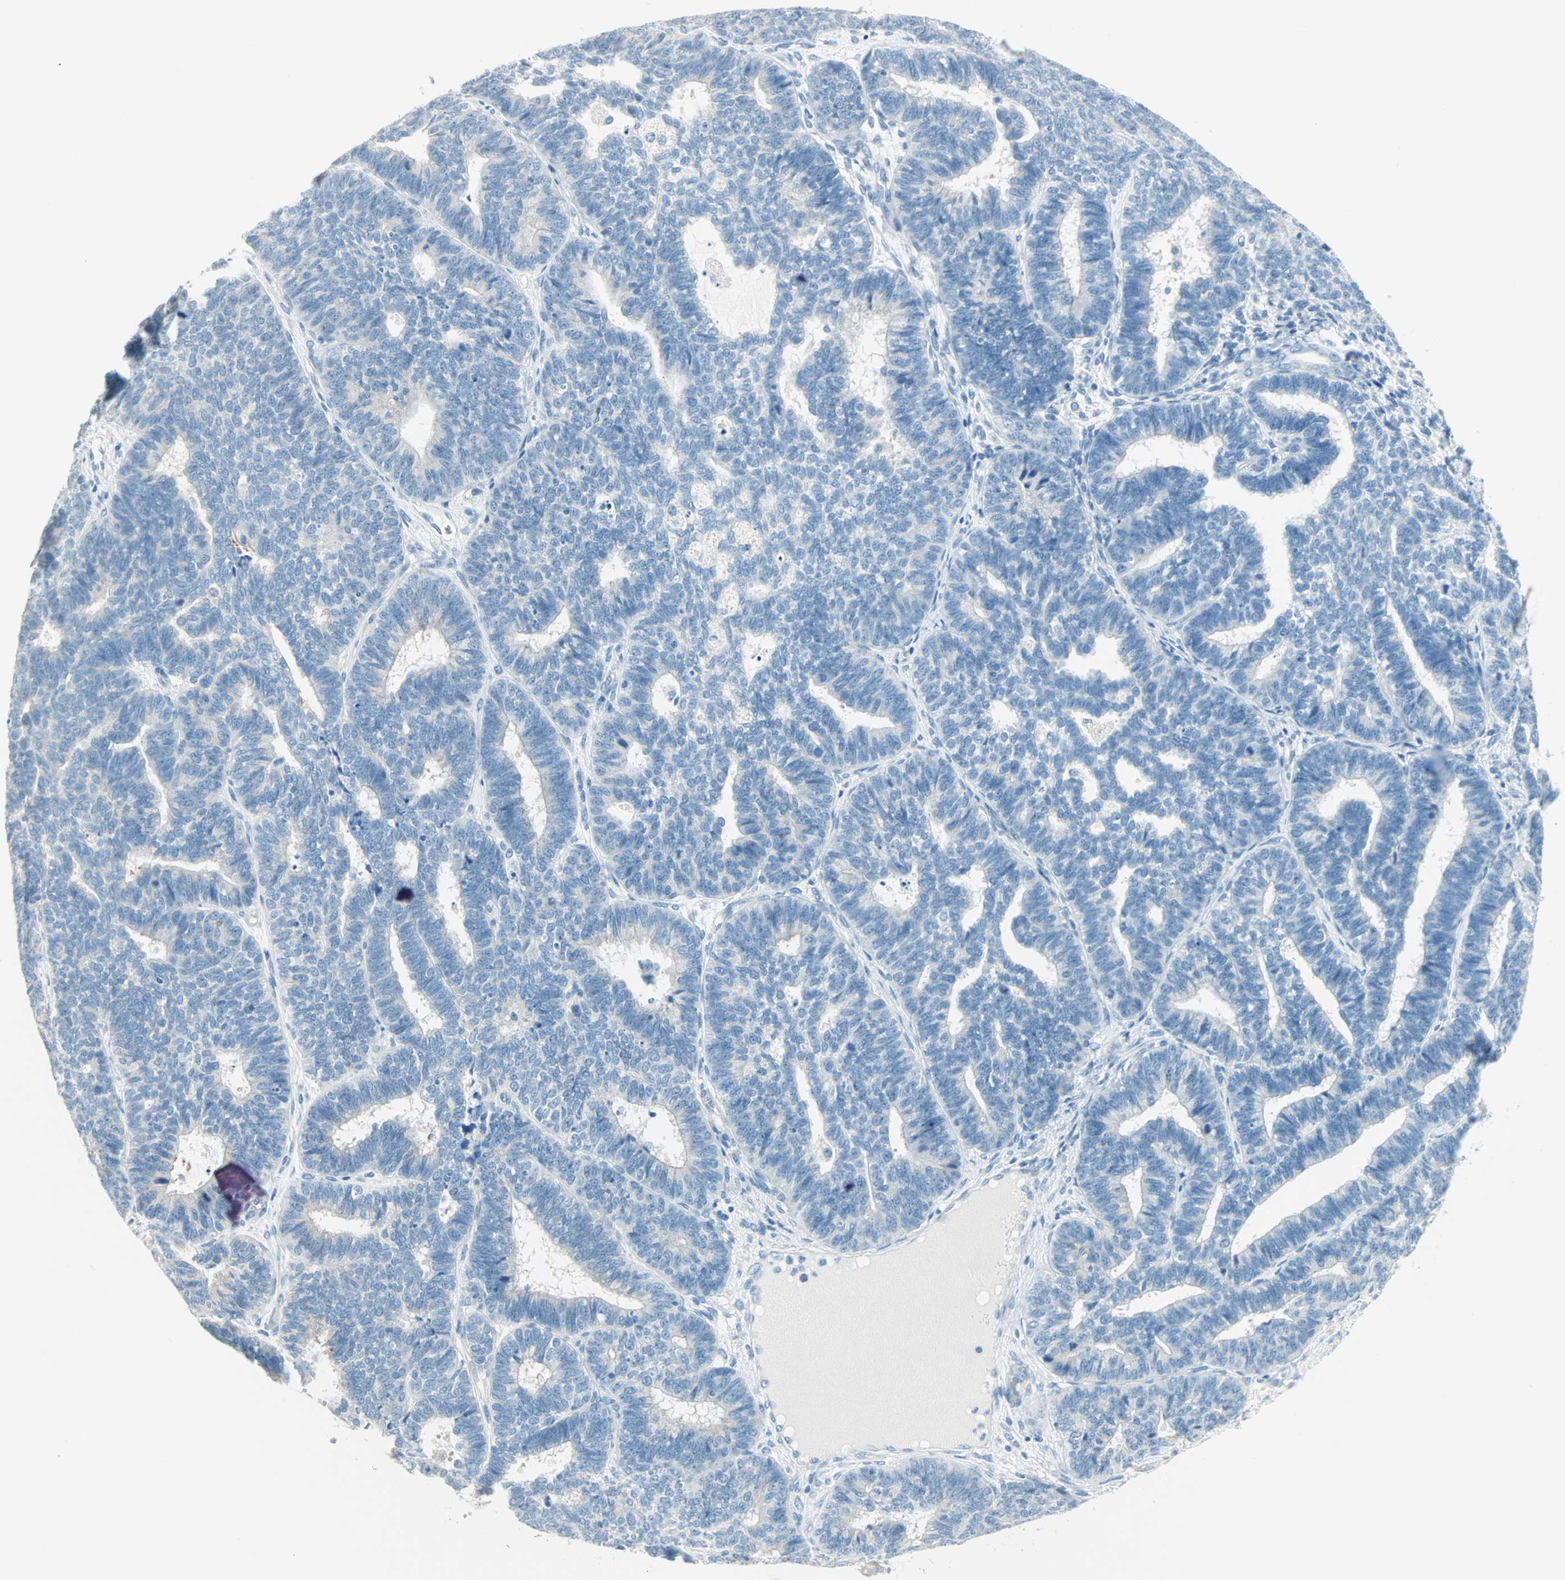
{"staining": {"intensity": "negative", "quantity": "none", "location": "none"}, "tissue": "endometrial cancer", "cell_type": "Tumor cells", "image_type": "cancer", "snomed": [{"axis": "morphology", "description": "Adenocarcinoma, NOS"}, {"axis": "topography", "description": "Endometrium"}], "caption": "Human endometrial cancer stained for a protein using immunohistochemistry (IHC) displays no staining in tumor cells.", "gene": "SULT1C2", "patient": {"sex": "female", "age": 70}}